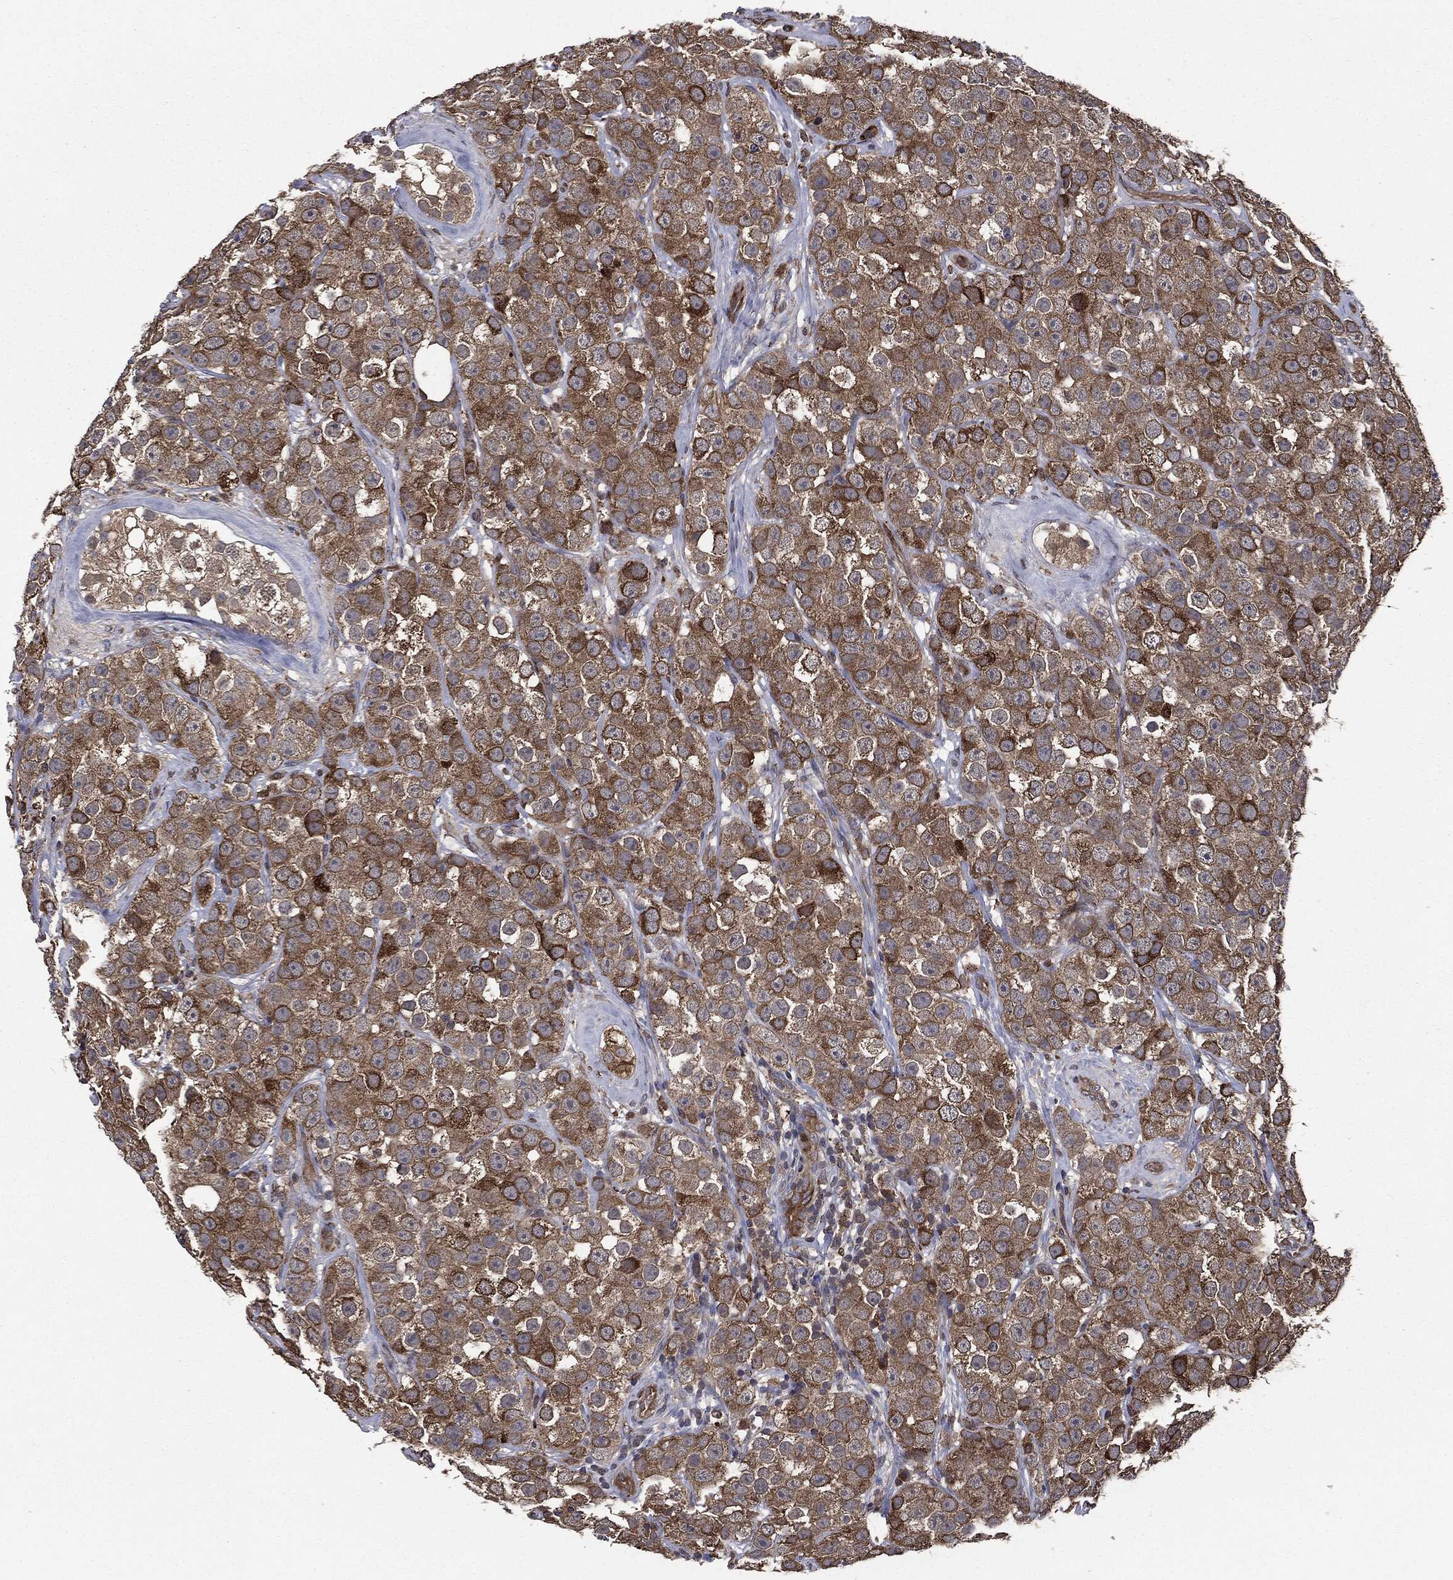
{"staining": {"intensity": "strong", "quantity": ">75%", "location": "cytoplasmic/membranous"}, "tissue": "testis cancer", "cell_type": "Tumor cells", "image_type": "cancer", "snomed": [{"axis": "morphology", "description": "Seminoma, NOS"}, {"axis": "topography", "description": "Testis"}], "caption": "Protein expression analysis of testis seminoma reveals strong cytoplasmic/membranous positivity in approximately >75% of tumor cells. (DAB (3,3'-diaminobenzidine) = brown stain, brightfield microscopy at high magnification).", "gene": "PLOD3", "patient": {"sex": "male", "age": 28}}